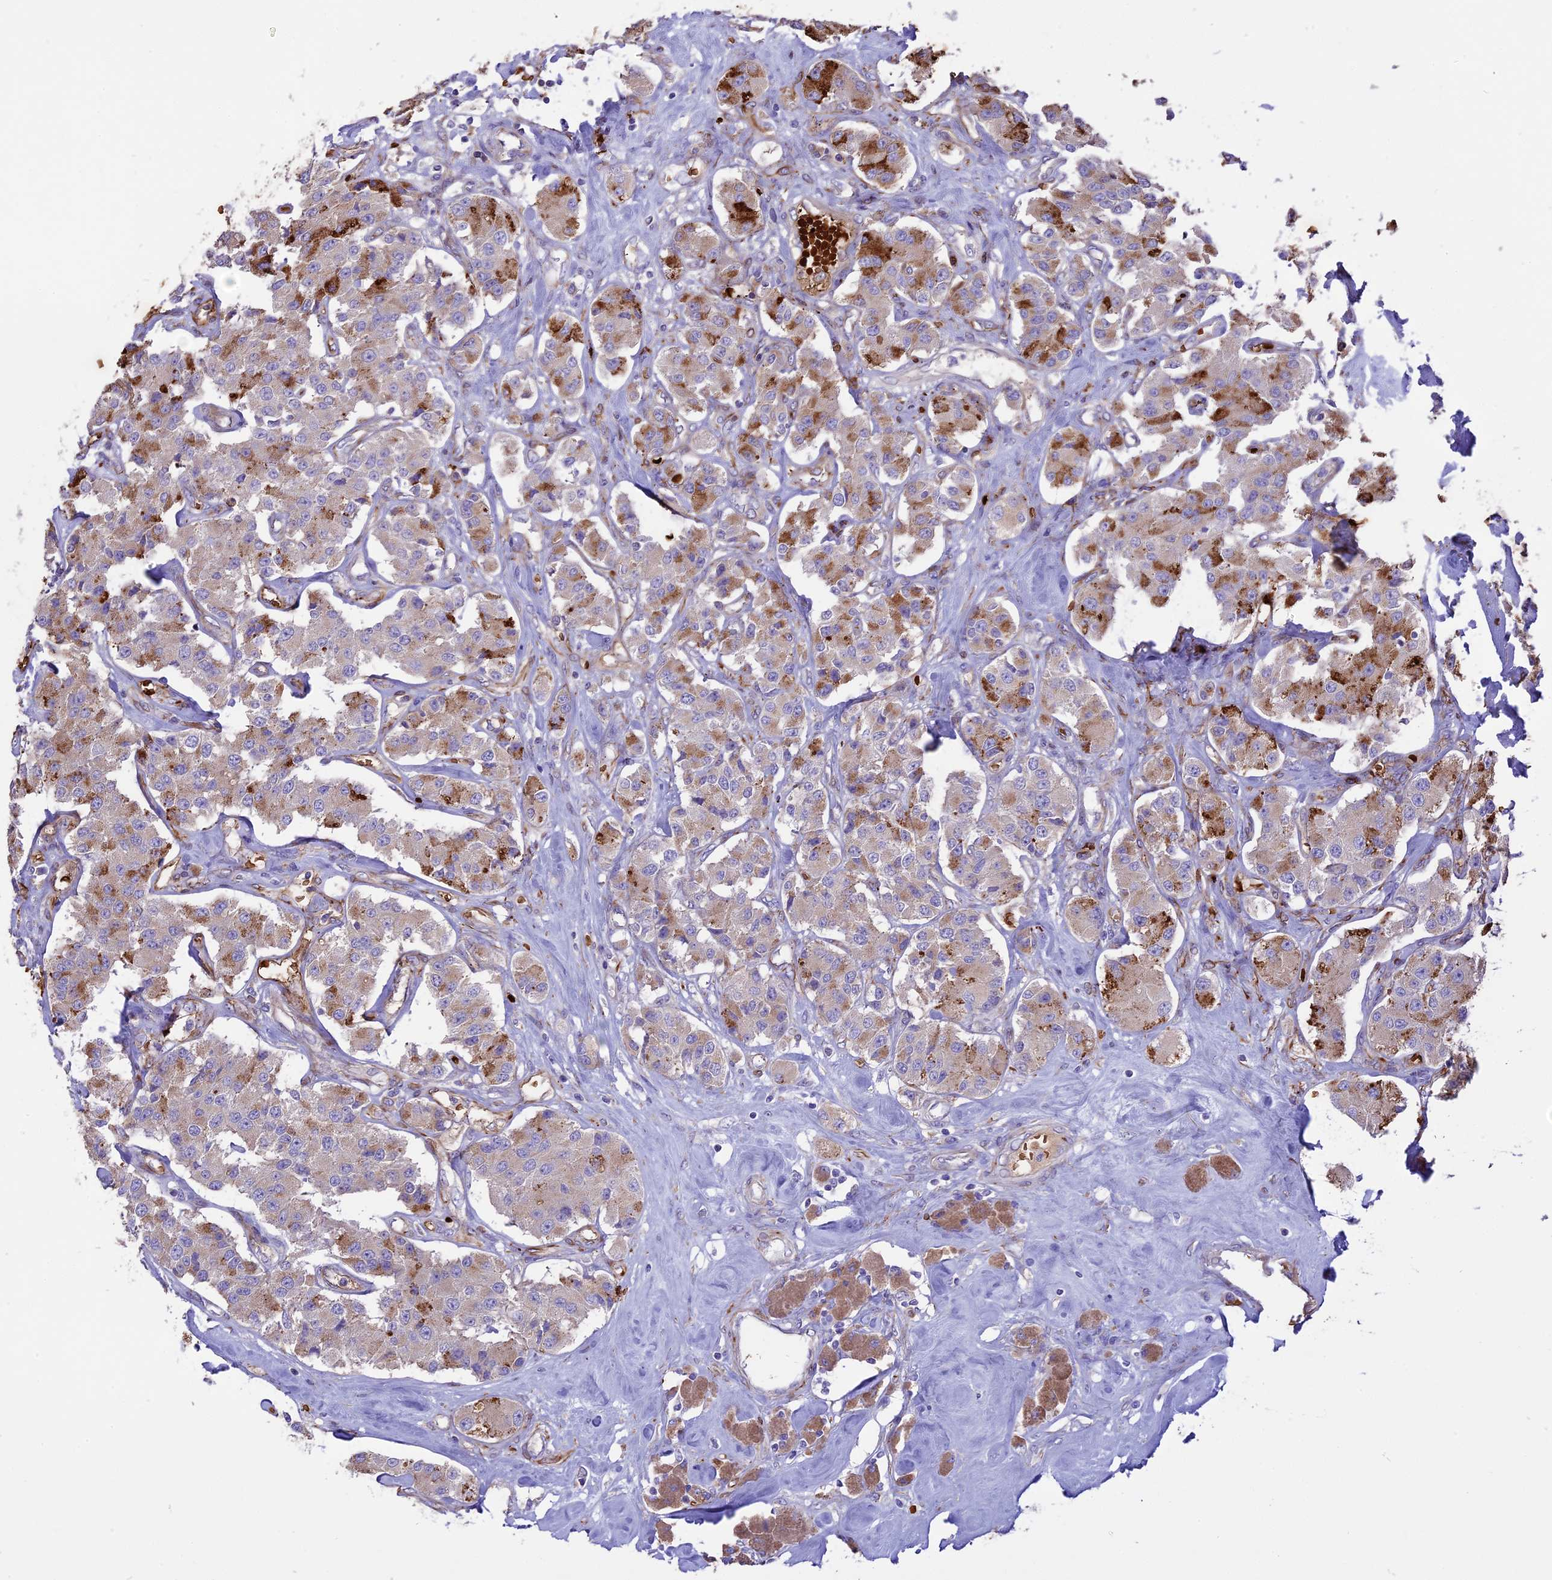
{"staining": {"intensity": "moderate", "quantity": "25%-75%", "location": "cytoplasmic/membranous"}, "tissue": "carcinoid", "cell_type": "Tumor cells", "image_type": "cancer", "snomed": [{"axis": "morphology", "description": "Carcinoid, malignant, NOS"}, {"axis": "topography", "description": "Pancreas"}], "caption": "Malignant carcinoid stained for a protein (brown) exhibits moderate cytoplasmic/membranous positive expression in about 25%-75% of tumor cells.", "gene": "TTC4", "patient": {"sex": "male", "age": 41}}